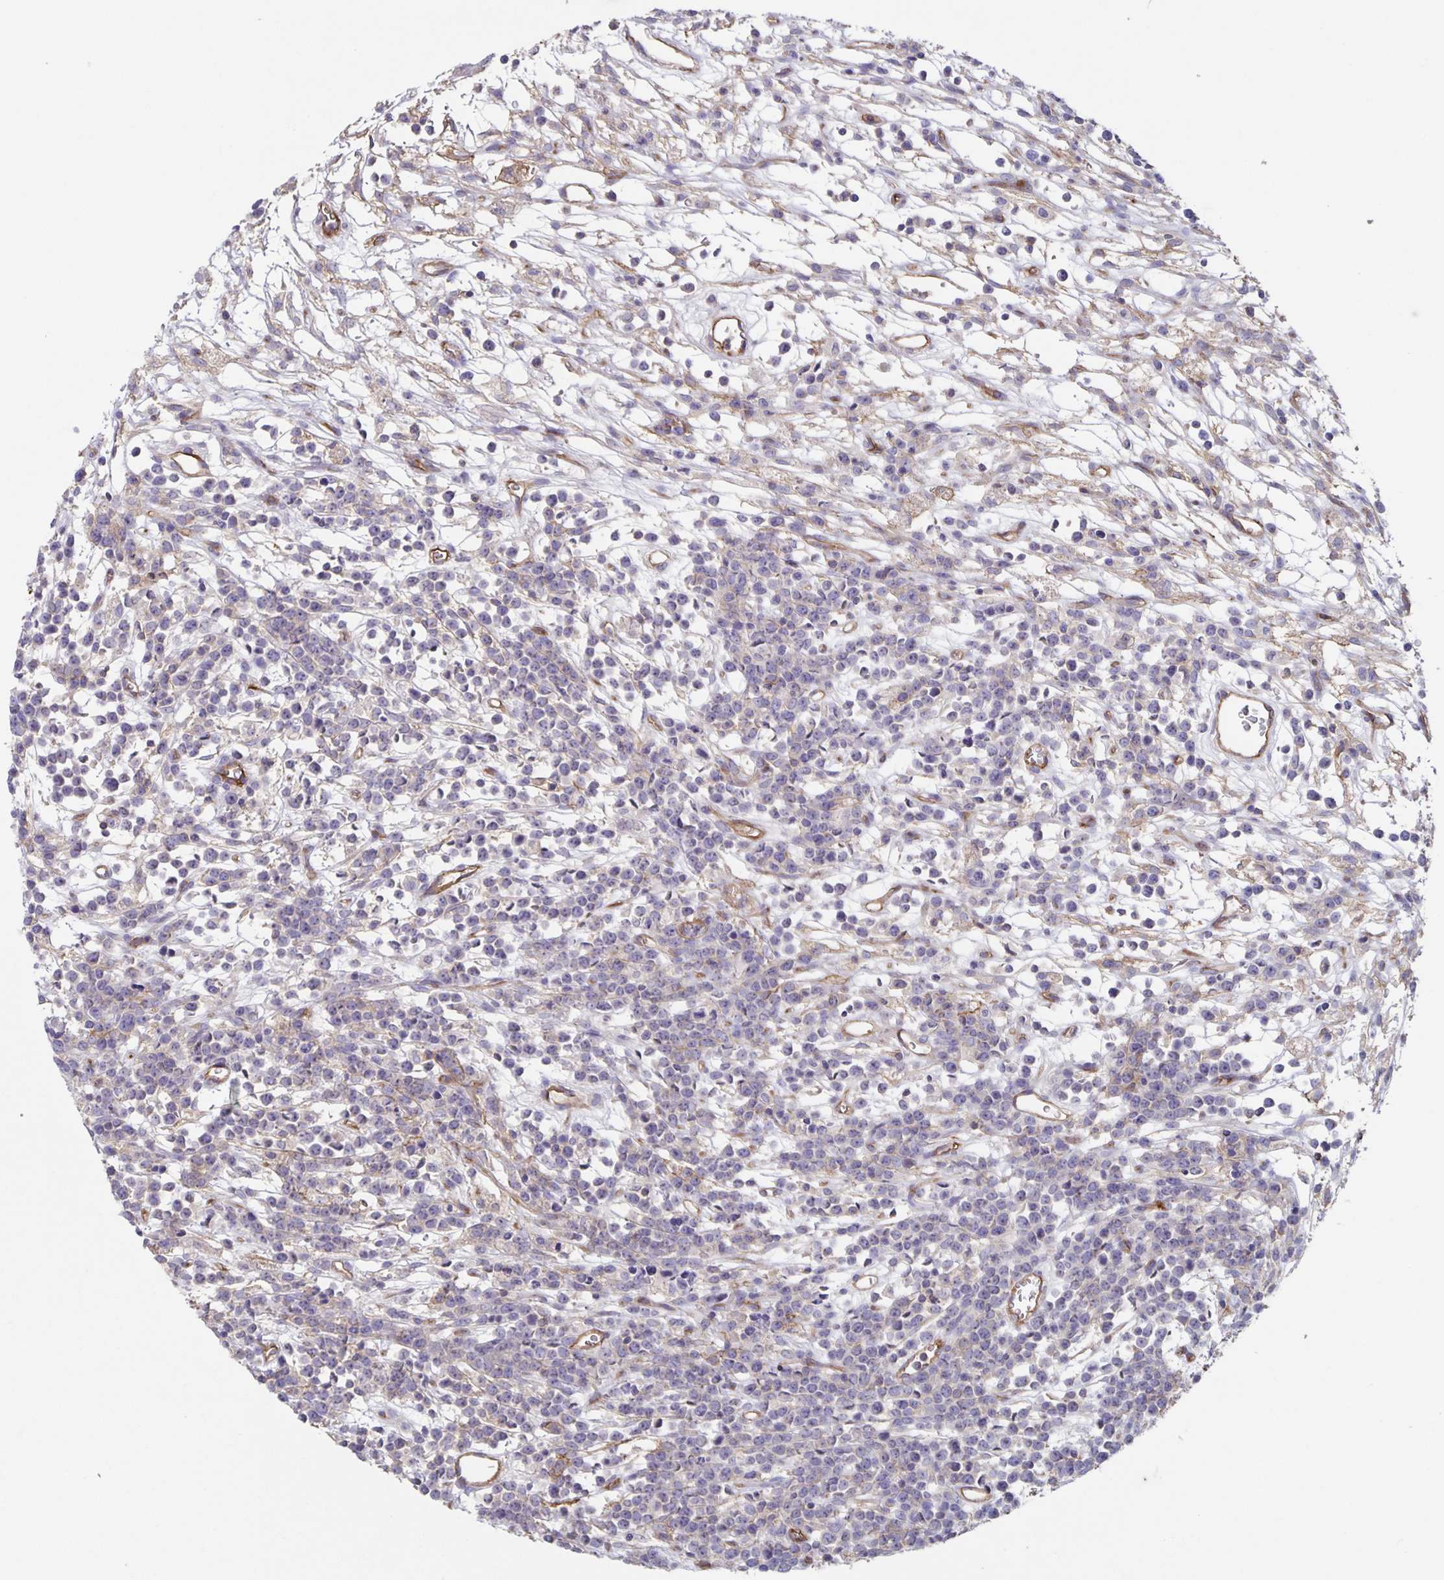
{"staining": {"intensity": "negative", "quantity": "none", "location": "none"}, "tissue": "lymphoma", "cell_type": "Tumor cells", "image_type": "cancer", "snomed": [{"axis": "morphology", "description": "Malignant lymphoma, non-Hodgkin's type, High grade"}, {"axis": "topography", "description": "Ovary"}], "caption": "High power microscopy micrograph of an immunohistochemistry (IHC) histopathology image of malignant lymphoma, non-Hodgkin's type (high-grade), revealing no significant positivity in tumor cells.", "gene": "ITGA2", "patient": {"sex": "female", "age": 56}}